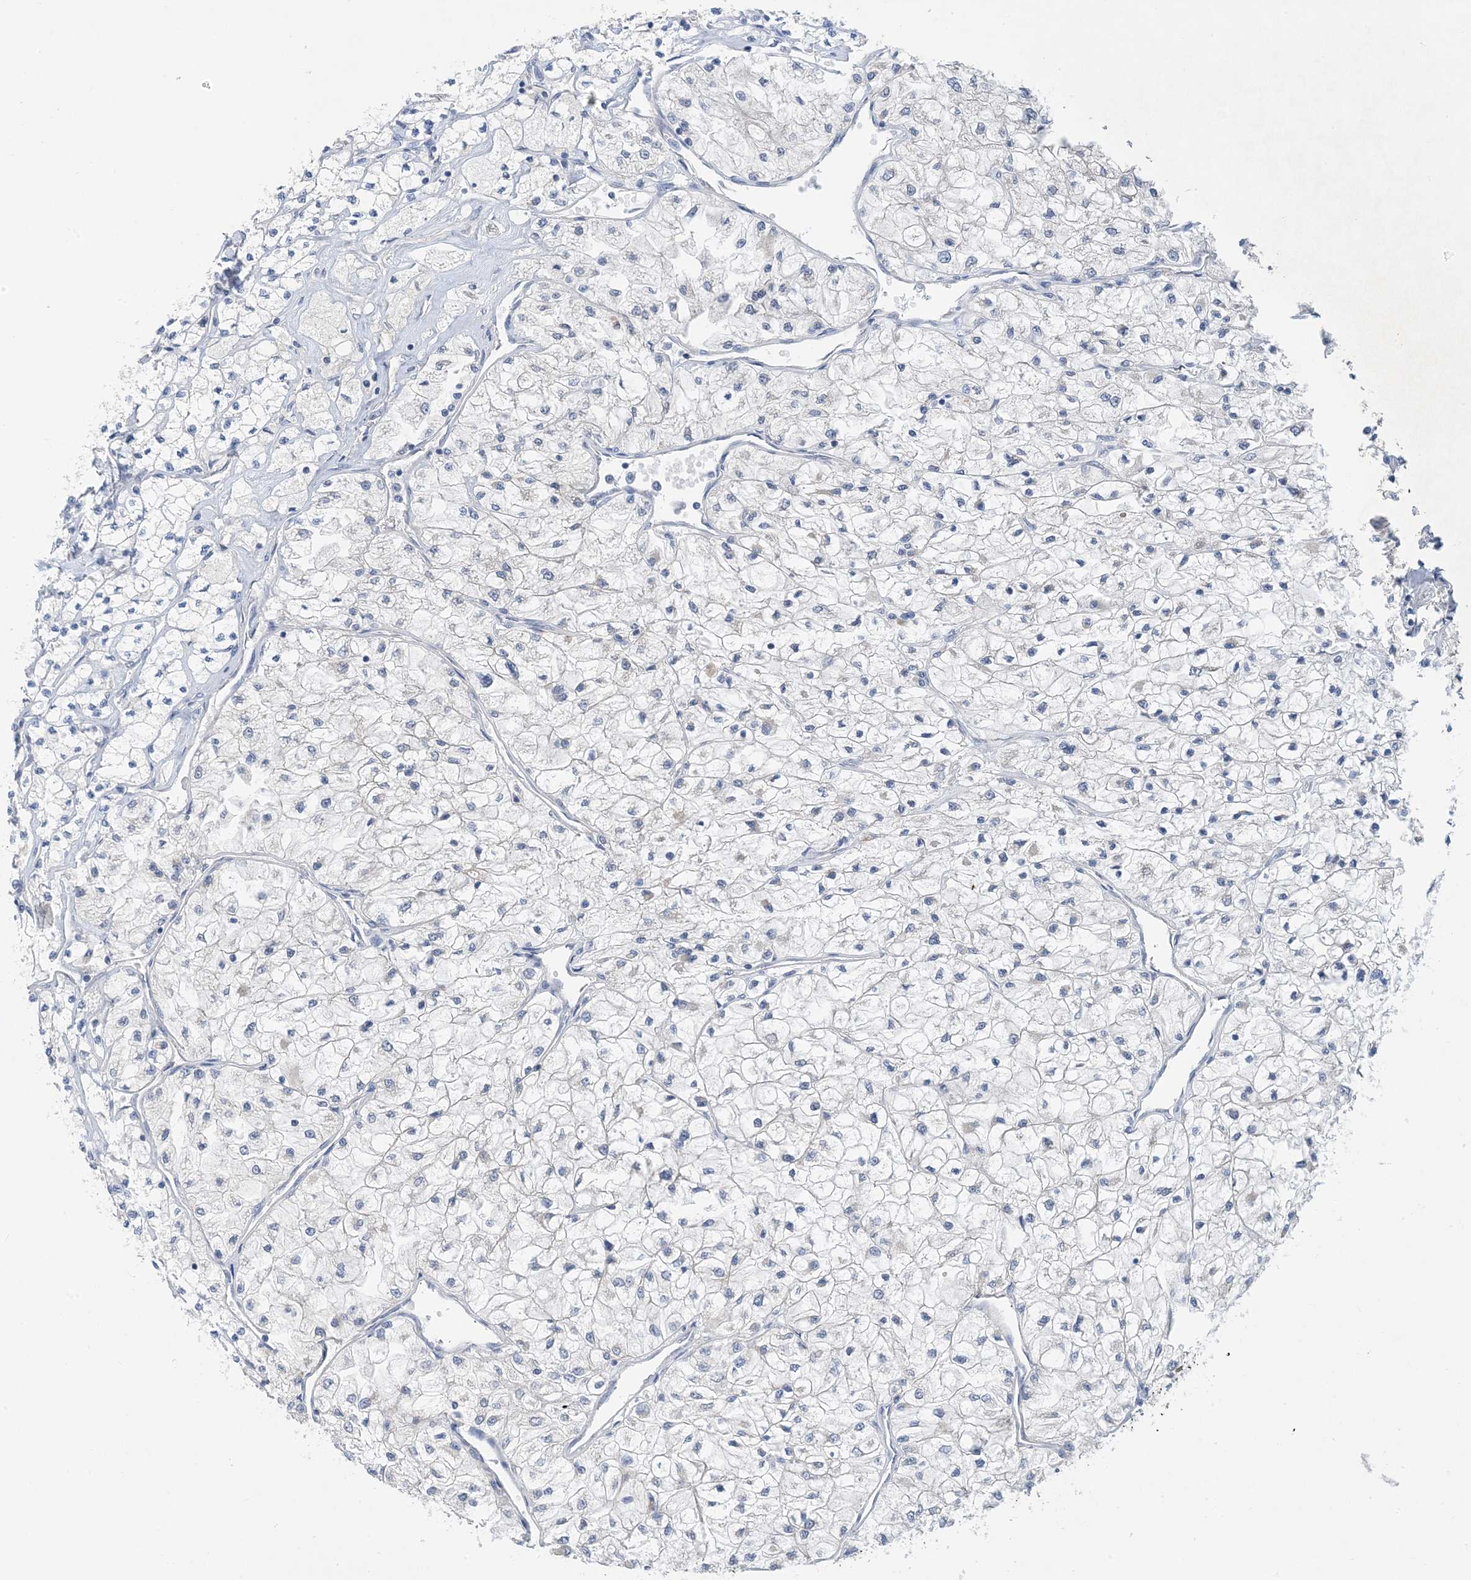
{"staining": {"intensity": "negative", "quantity": "none", "location": "none"}, "tissue": "renal cancer", "cell_type": "Tumor cells", "image_type": "cancer", "snomed": [{"axis": "morphology", "description": "Adenocarcinoma, NOS"}, {"axis": "topography", "description": "Kidney"}], "caption": "DAB immunohistochemical staining of renal cancer displays no significant positivity in tumor cells.", "gene": "ZCCHC18", "patient": {"sex": "male", "age": 80}}